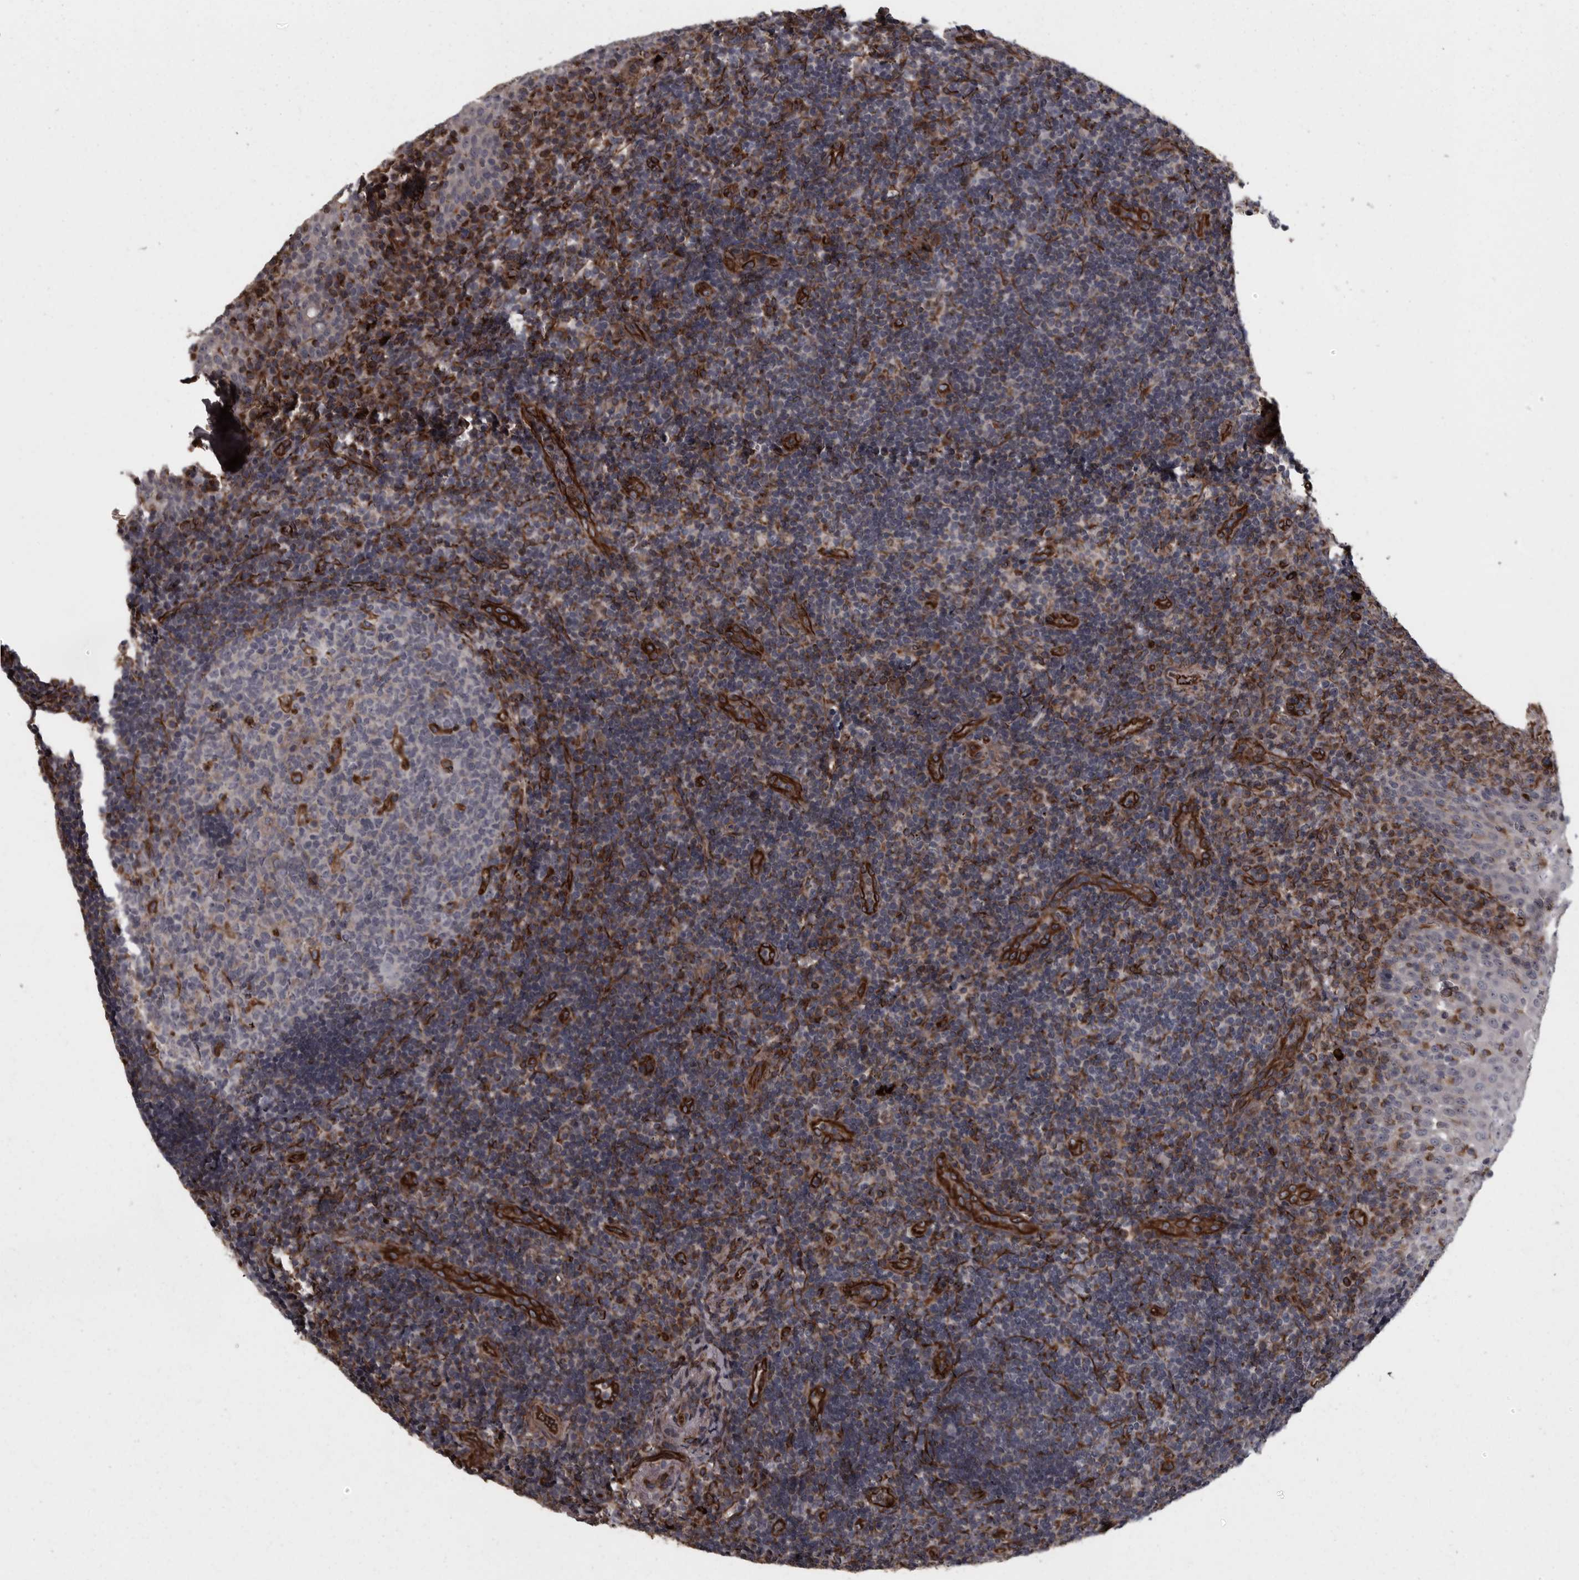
{"staining": {"intensity": "negative", "quantity": "none", "location": "none"}, "tissue": "tonsil", "cell_type": "Germinal center cells", "image_type": "normal", "snomed": [{"axis": "morphology", "description": "Normal tissue, NOS"}, {"axis": "topography", "description": "Tonsil"}], "caption": "Immunohistochemical staining of unremarkable tonsil shows no significant expression in germinal center cells.", "gene": "FAAP100", "patient": {"sex": "female", "age": 40}}